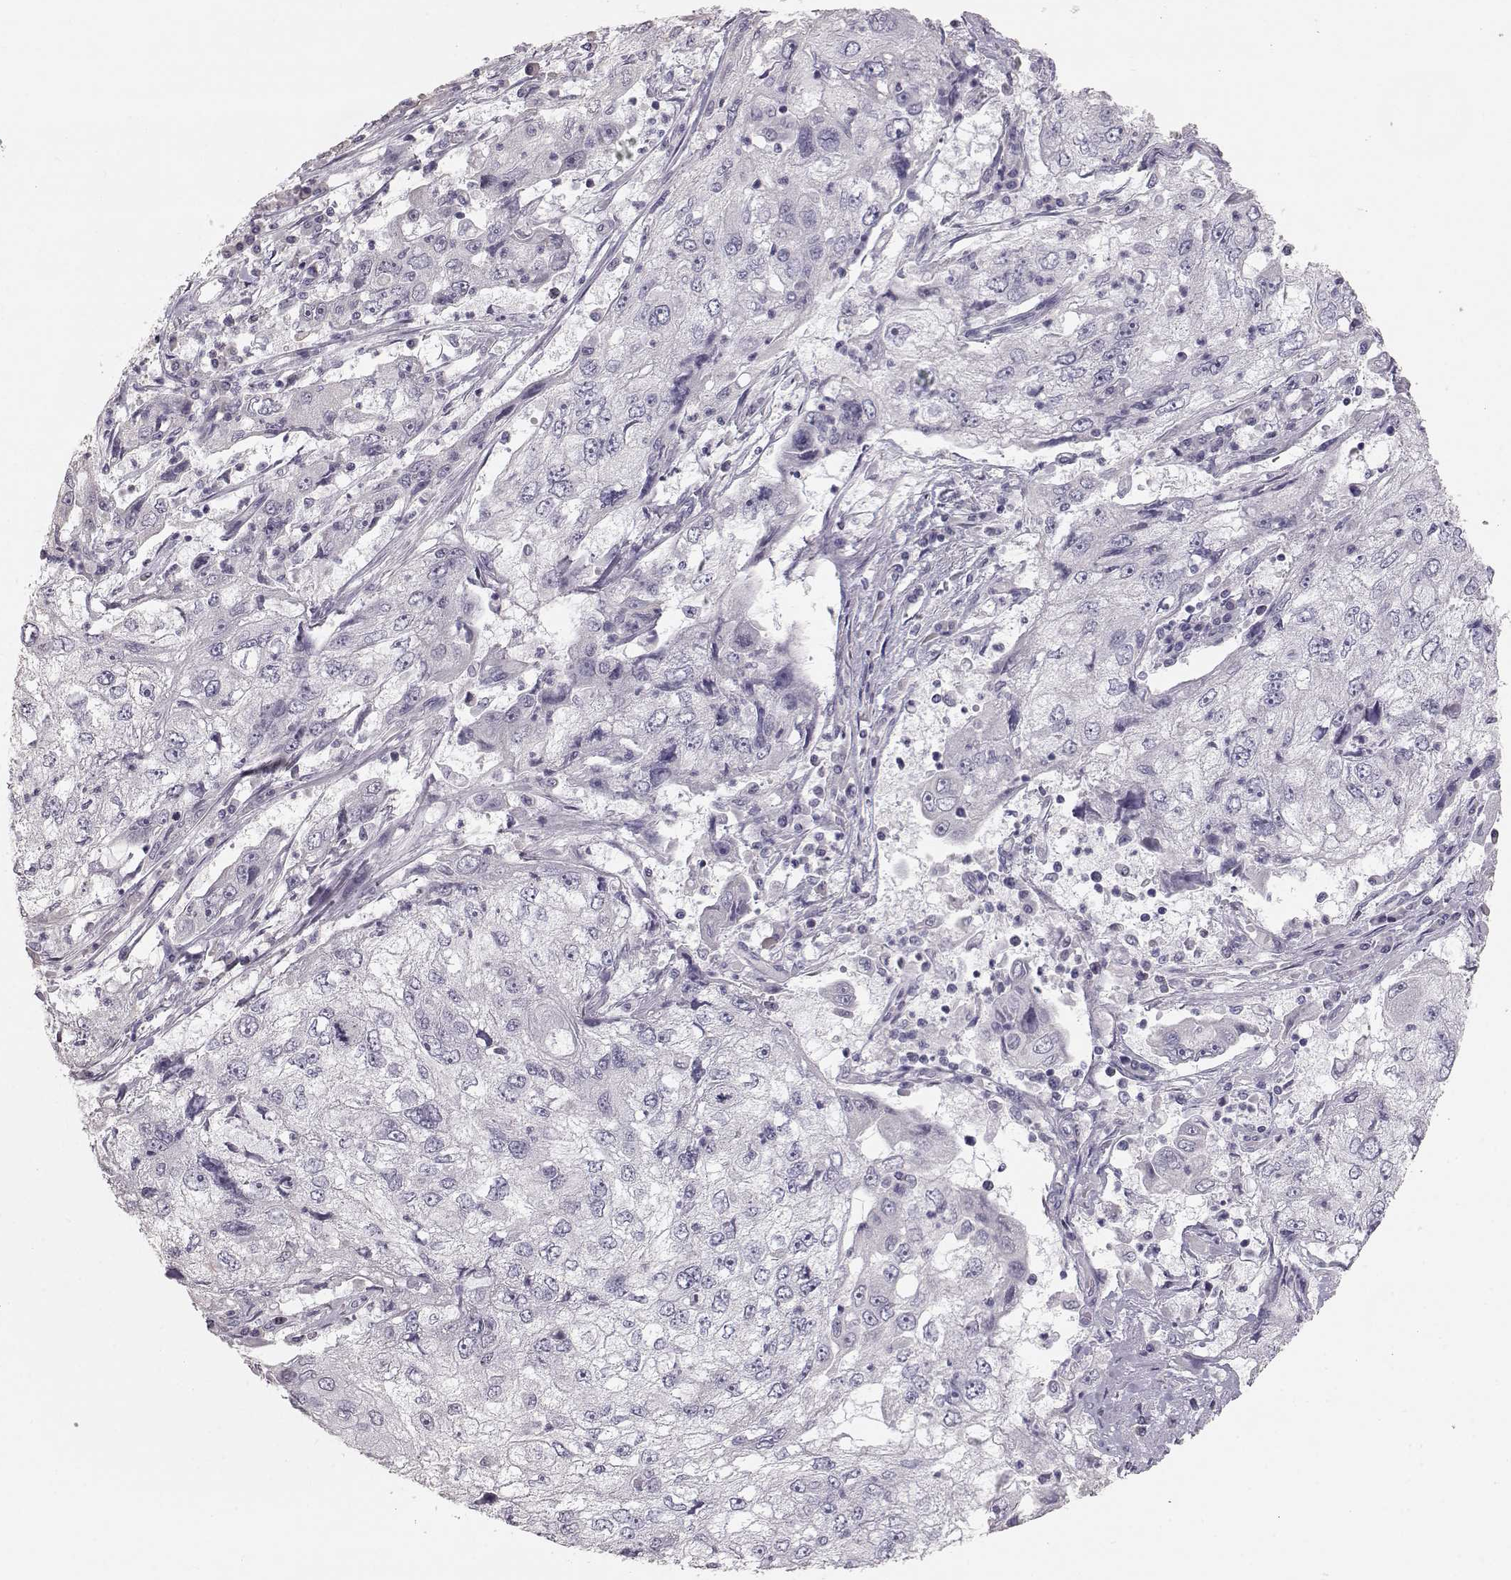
{"staining": {"intensity": "negative", "quantity": "none", "location": "none"}, "tissue": "cervical cancer", "cell_type": "Tumor cells", "image_type": "cancer", "snomed": [{"axis": "morphology", "description": "Squamous cell carcinoma, NOS"}, {"axis": "topography", "description": "Cervix"}], "caption": "The micrograph shows no significant staining in tumor cells of cervical squamous cell carcinoma.", "gene": "KRT33A", "patient": {"sex": "female", "age": 36}}